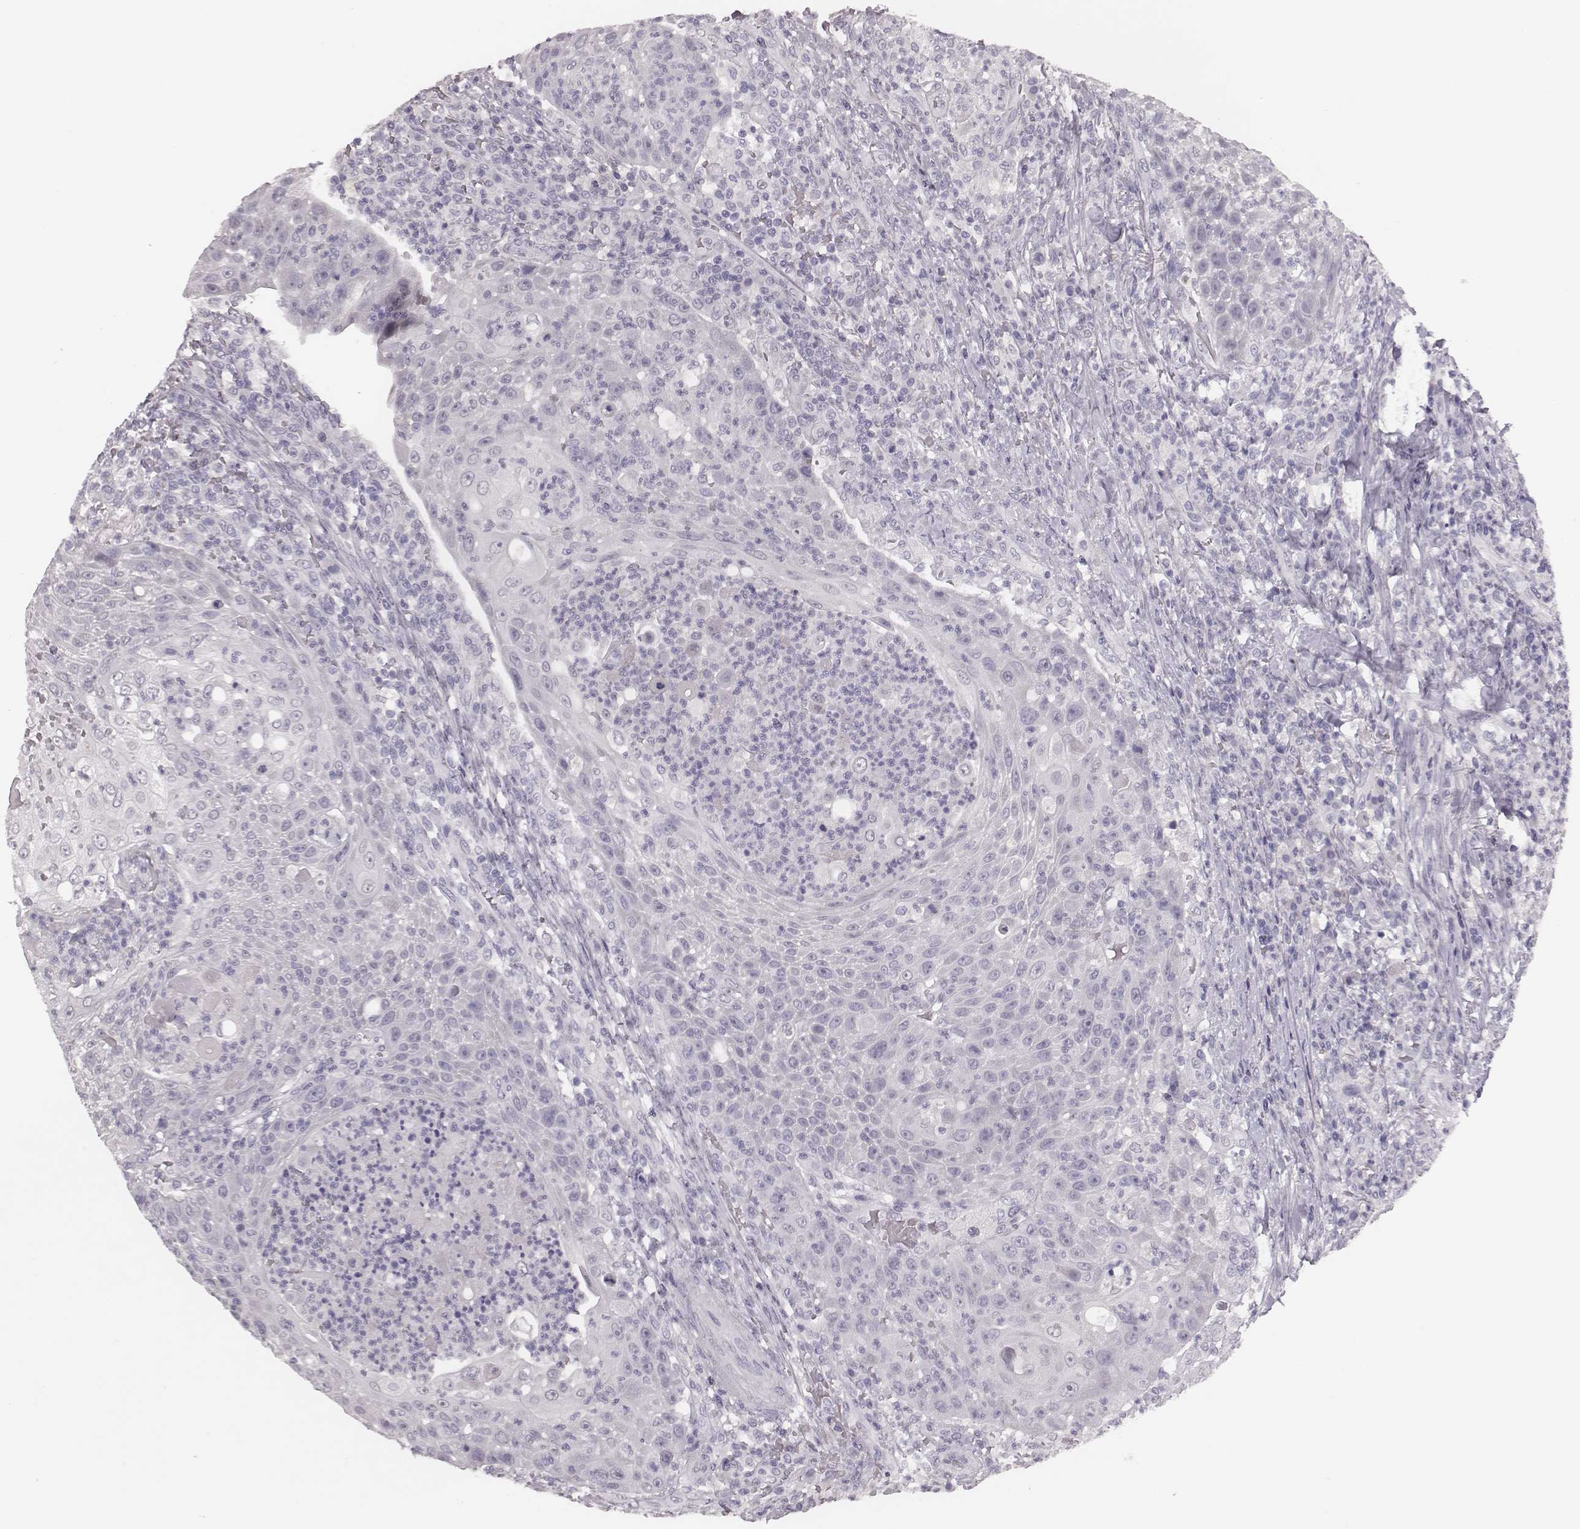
{"staining": {"intensity": "negative", "quantity": "none", "location": "none"}, "tissue": "head and neck cancer", "cell_type": "Tumor cells", "image_type": "cancer", "snomed": [{"axis": "morphology", "description": "Squamous cell carcinoma, NOS"}, {"axis": "topography", "description": "Head-Neck"}], "caption": "IHC of human squamous cell carcinoma (head and neck) demonstrates no staining in tumor cells. (DAB (3,3'-diaminobenzidine) IHC with hematoxylin counter stain).", "gene": "CSHL1", "patient": {"sex": "male", "age": 69}}